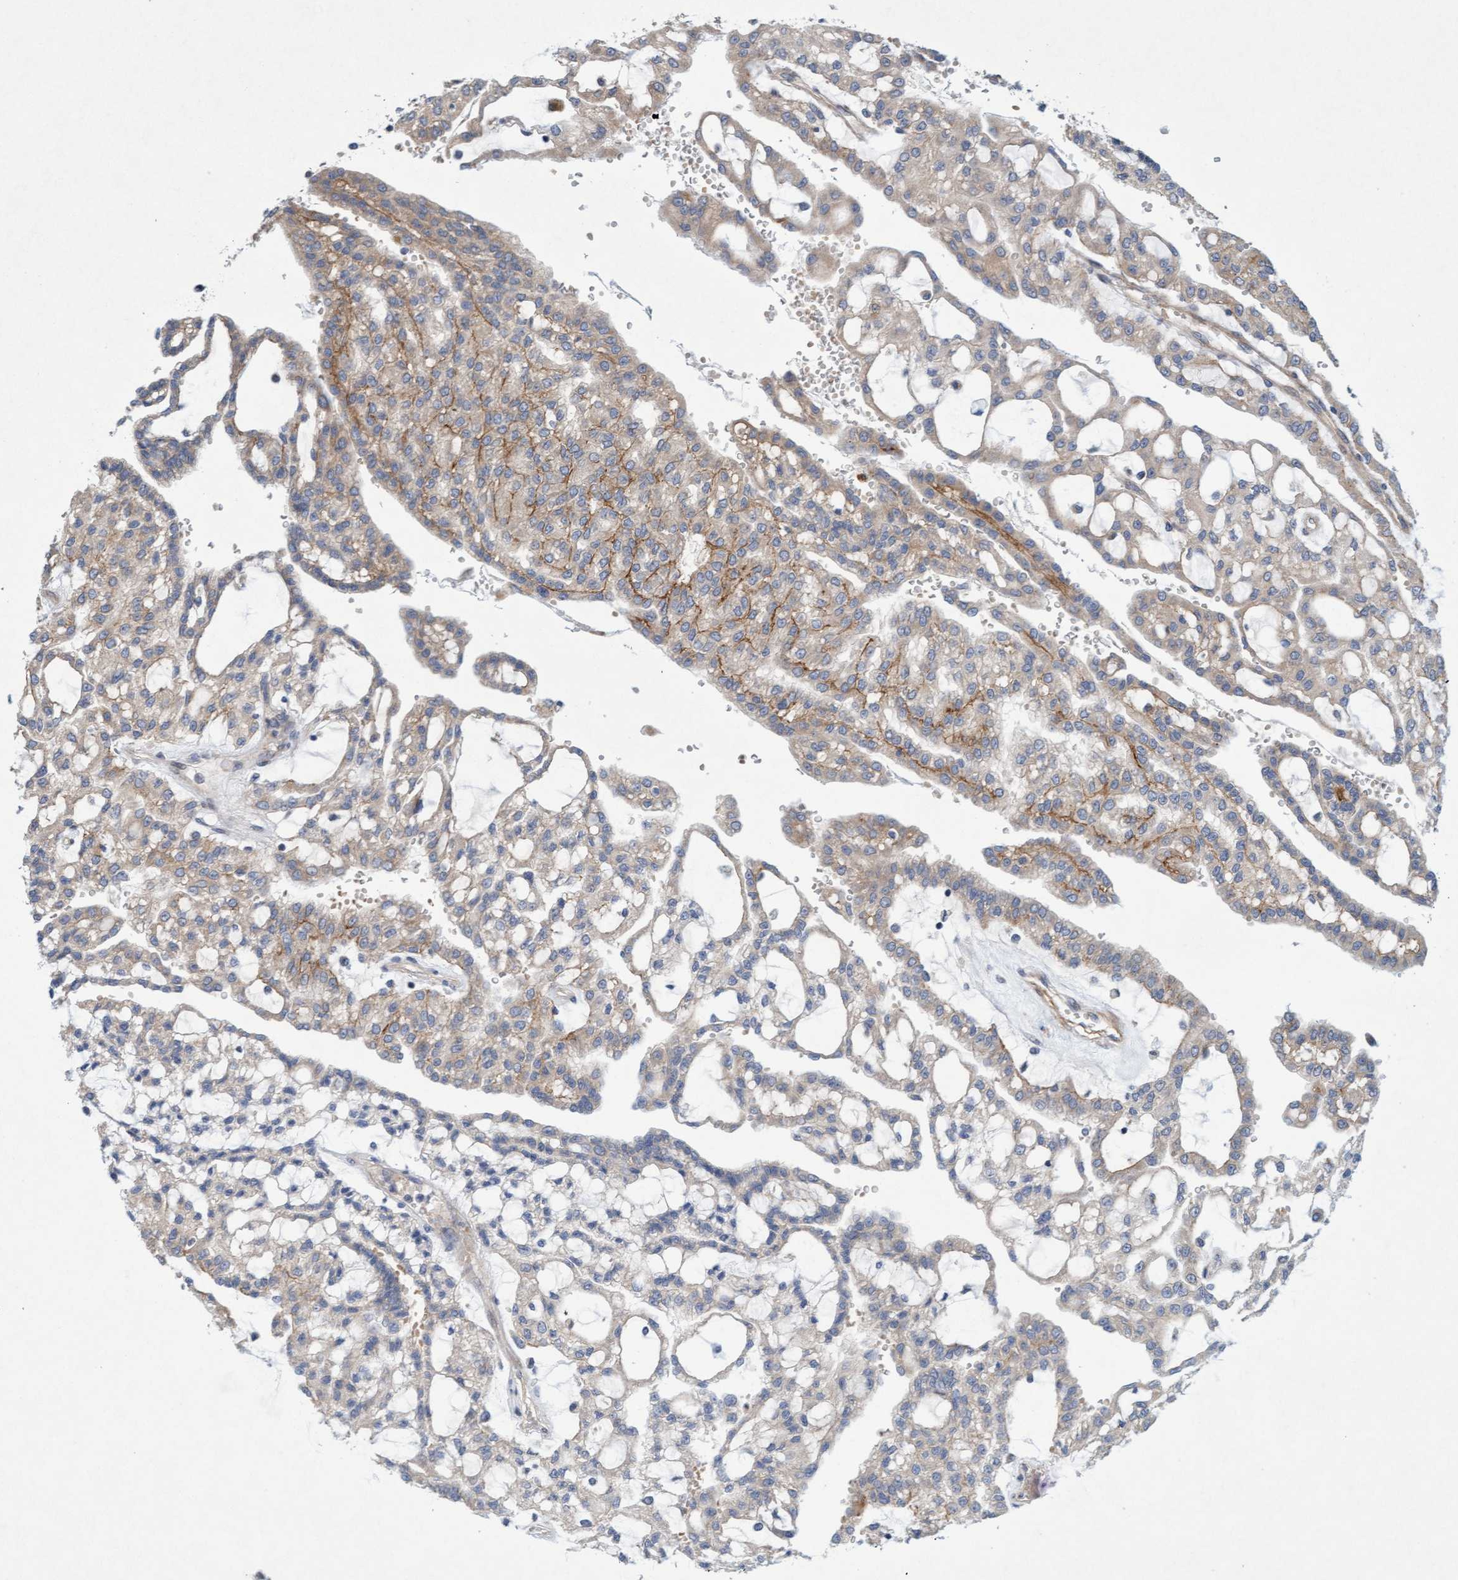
{"staining": {"intensity": "weak", "quantity": "25%-75%", "location": "cytoplasmic/membranous"}, "tissue": "renal cancer", "cell_type": "Tumor cells", "image_type": "cancer", "snomed": [{"axis": "morphology", "description": "Adenocarcinoma, NOS"}, {"axis": "topography", "description": "Kidney"}], "caption": "This is an image of IHC staining of renal cancer, which shows weak positivity in the cytoplasmic/membranous of tumor cells.", "gene": "DDHD2", "patient": {"sex": "male", "age": 63}}